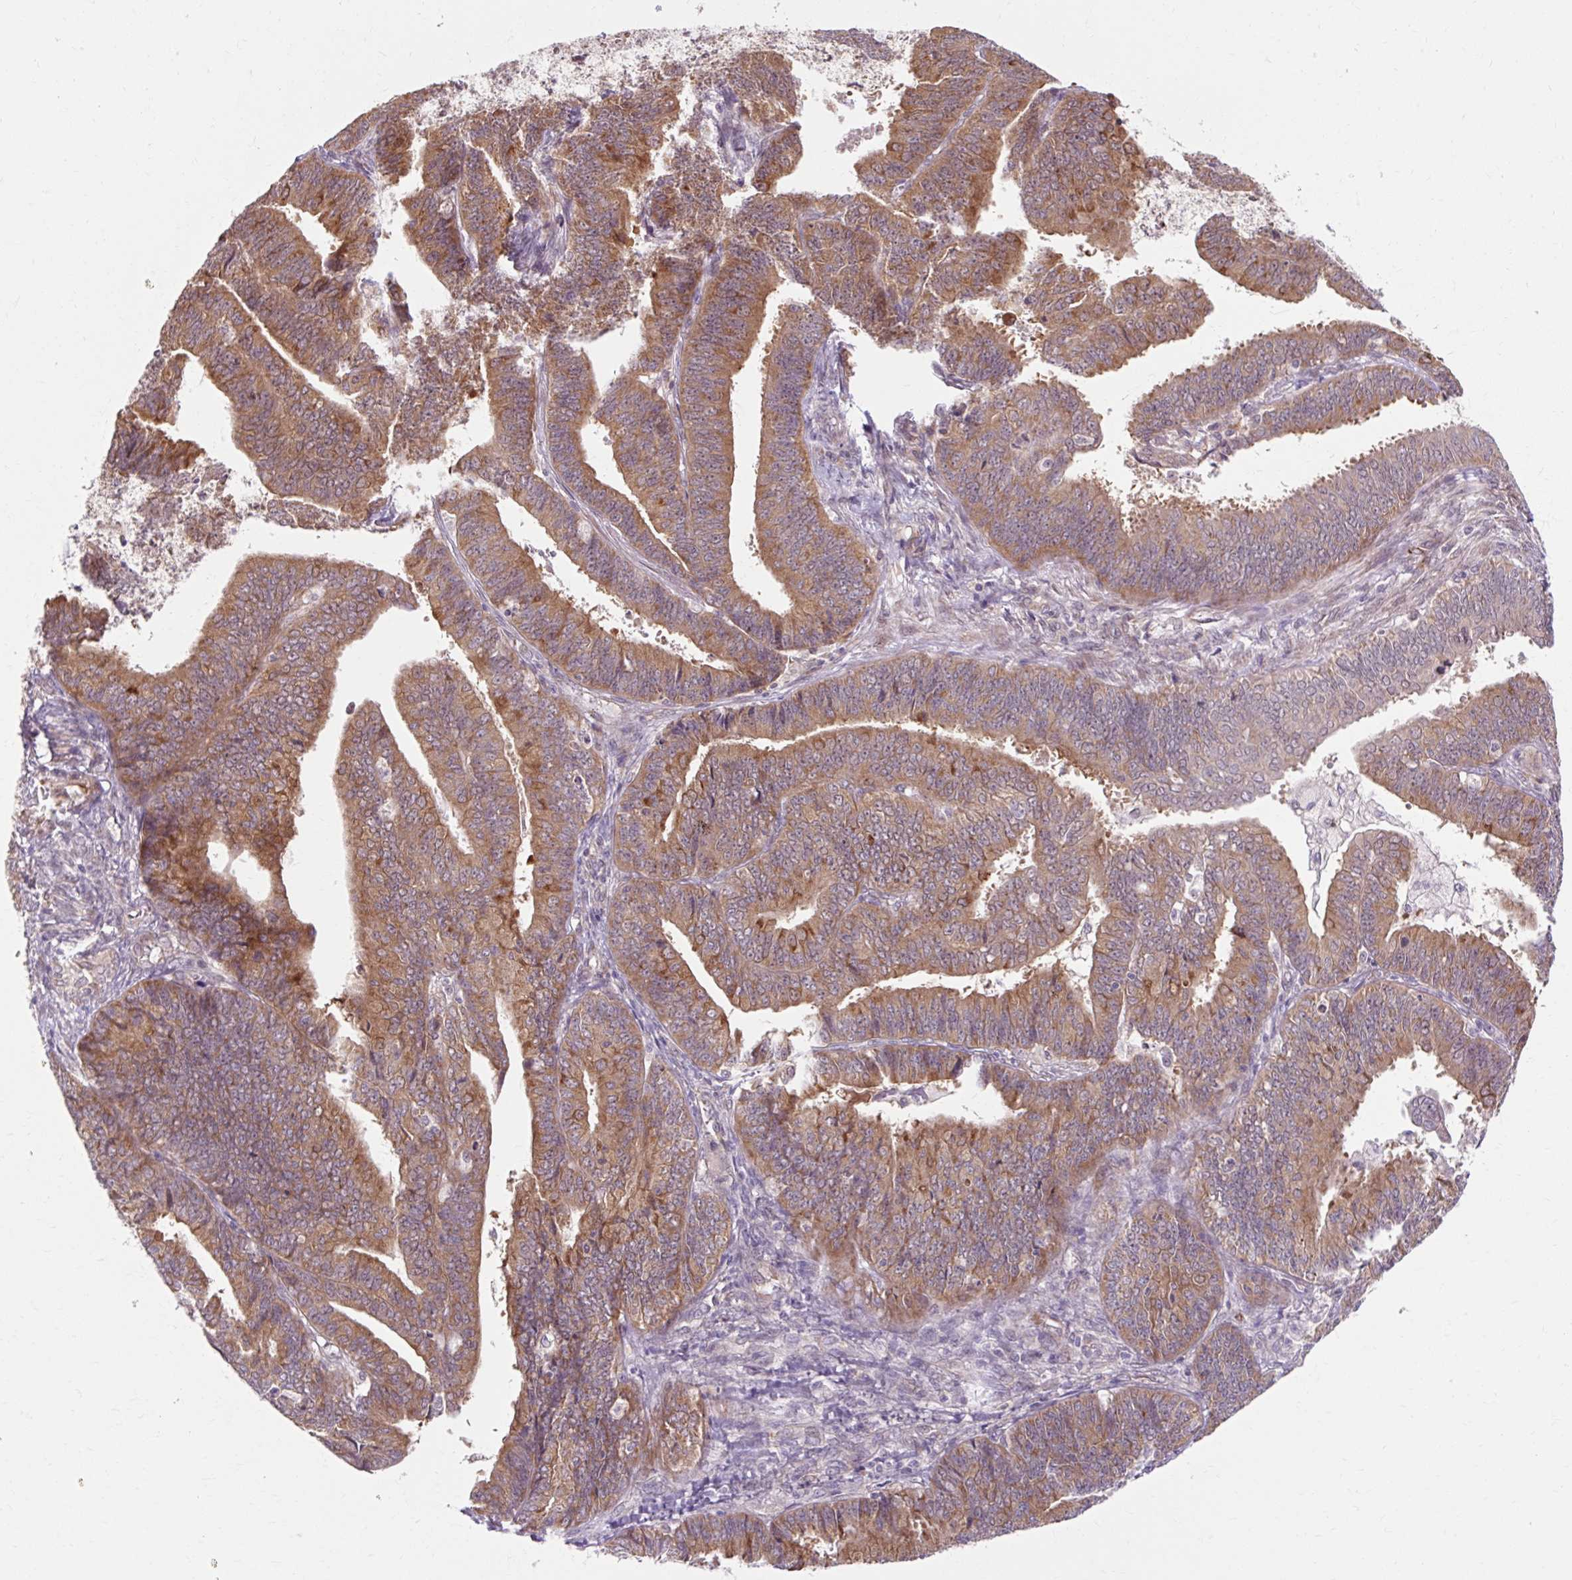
{"staining": {"intensity": "moderate", "quantity": ">75%", "location": "cytoplasmic/membranous"}, "tissue": "endometrial cancer", "cell_type": "Tumor cells", "image_type": "cancer", "snomed": [{"axis": "morphology", "description": "Adenocarcinoma, NOS"}, {"axis": "topography", "description": "Endometrium"}], "caption": "Human endometrial cancer stained with a protein marker exhibits moderate staining in tumor cells.", "gene": "GEMIN2", "patient": {"sex": "female", "age": 73}}